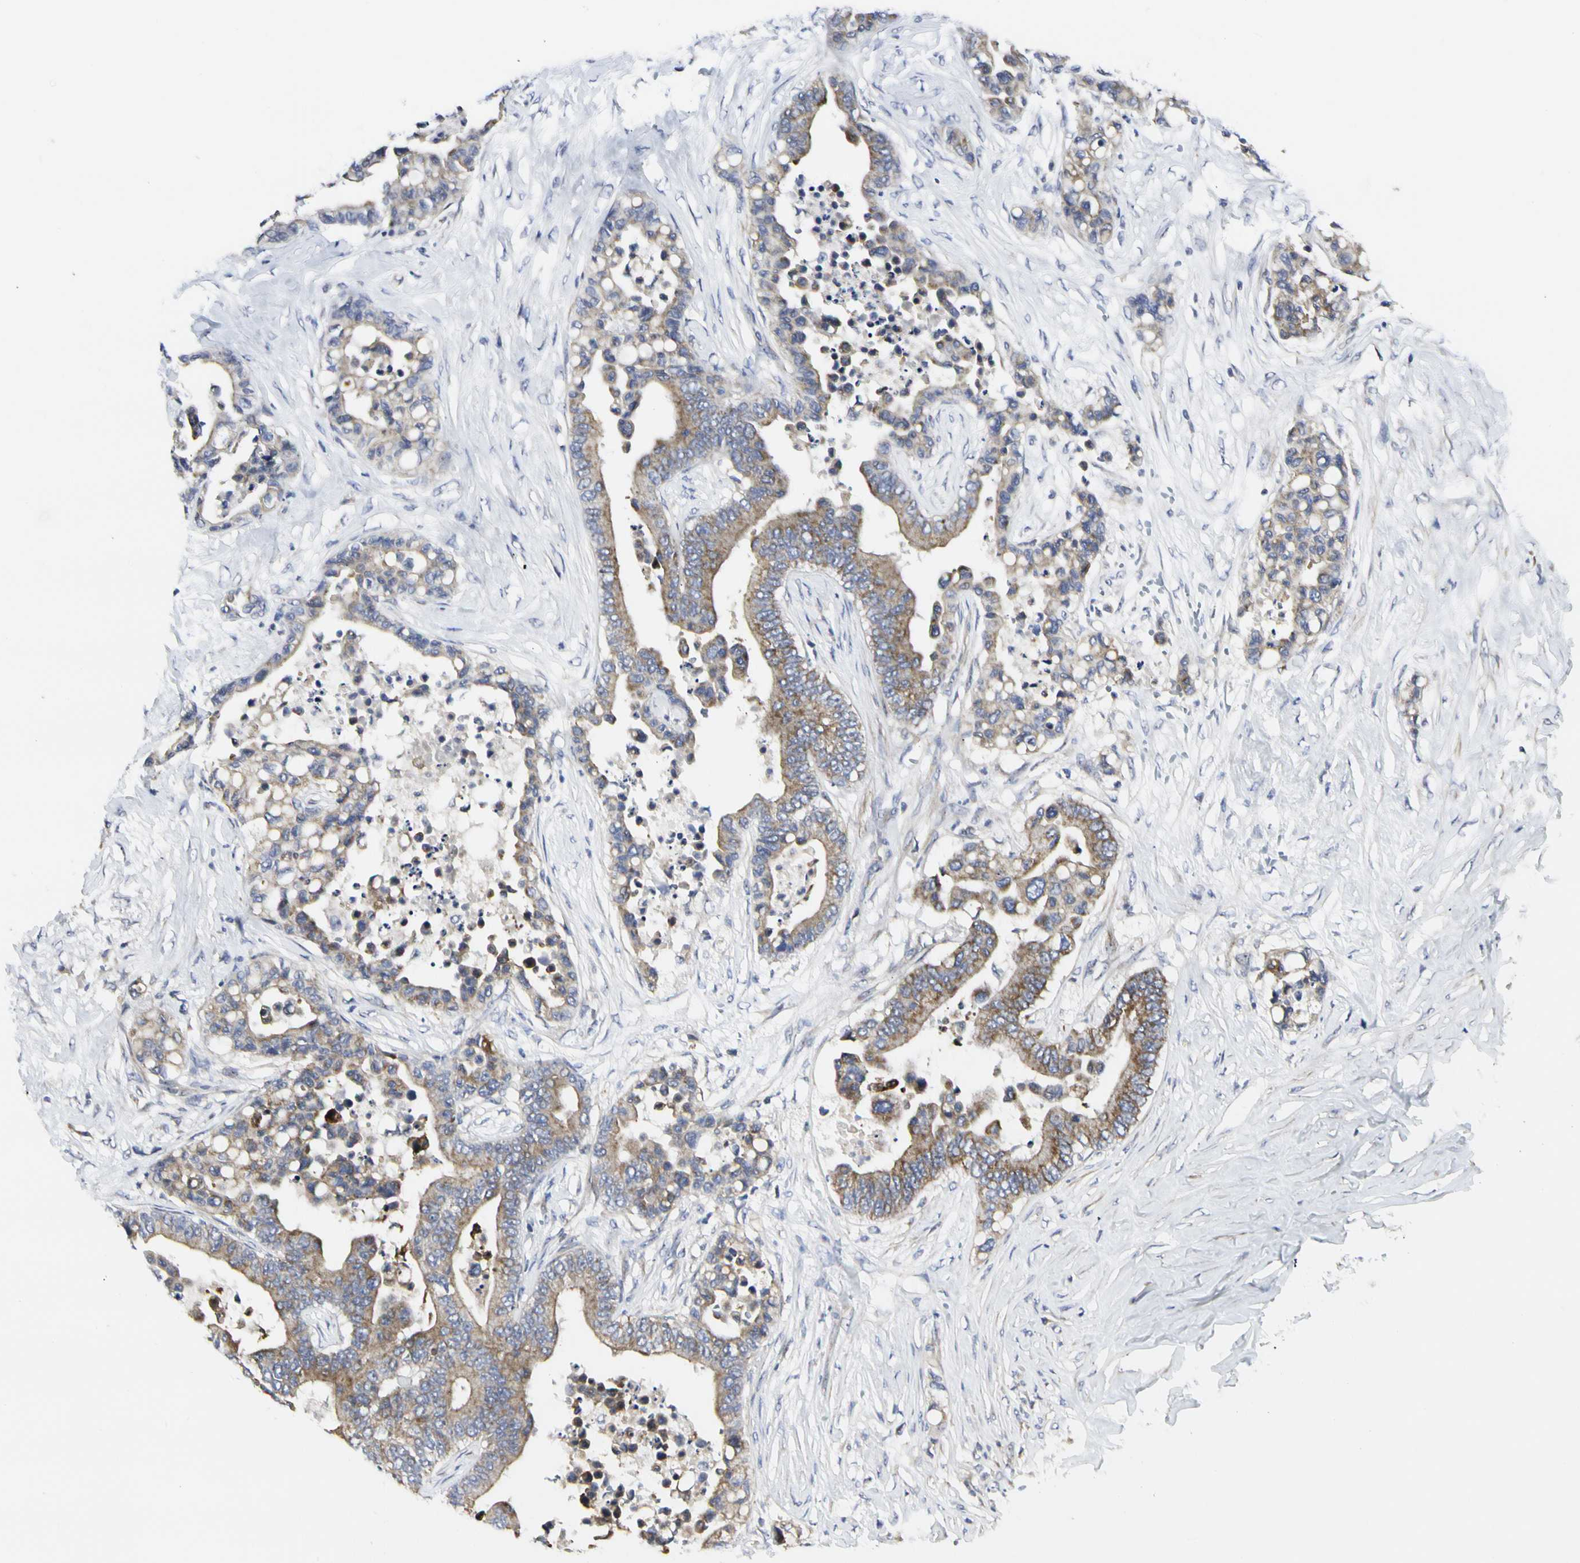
{"staining": {"intensity": "weak", "quantity": ">75%", "location": "cytoplasmic/membranous"}, "tissue": "colorectal cancer", "cell_type": "Tumor cells", "image_type": "cancer", "snomed": [{"axis": "morphology", "description": "Normal tissue, NOS"}, {"axis": "morphology", "description": "Adenocarcinoma, NOS"}, {"axis": "topography", "description": "Colon"}], "caption": "A photomicrograph of human colorectal cancer stained for a protein displays weak cytoplasmic/membranous brown staining in tumor cells. (brown staining indicates protein expression, while blue staining denotes nuclei).", "gene": "SHANK2", "patient": {"sex": "male", "age": 82}}